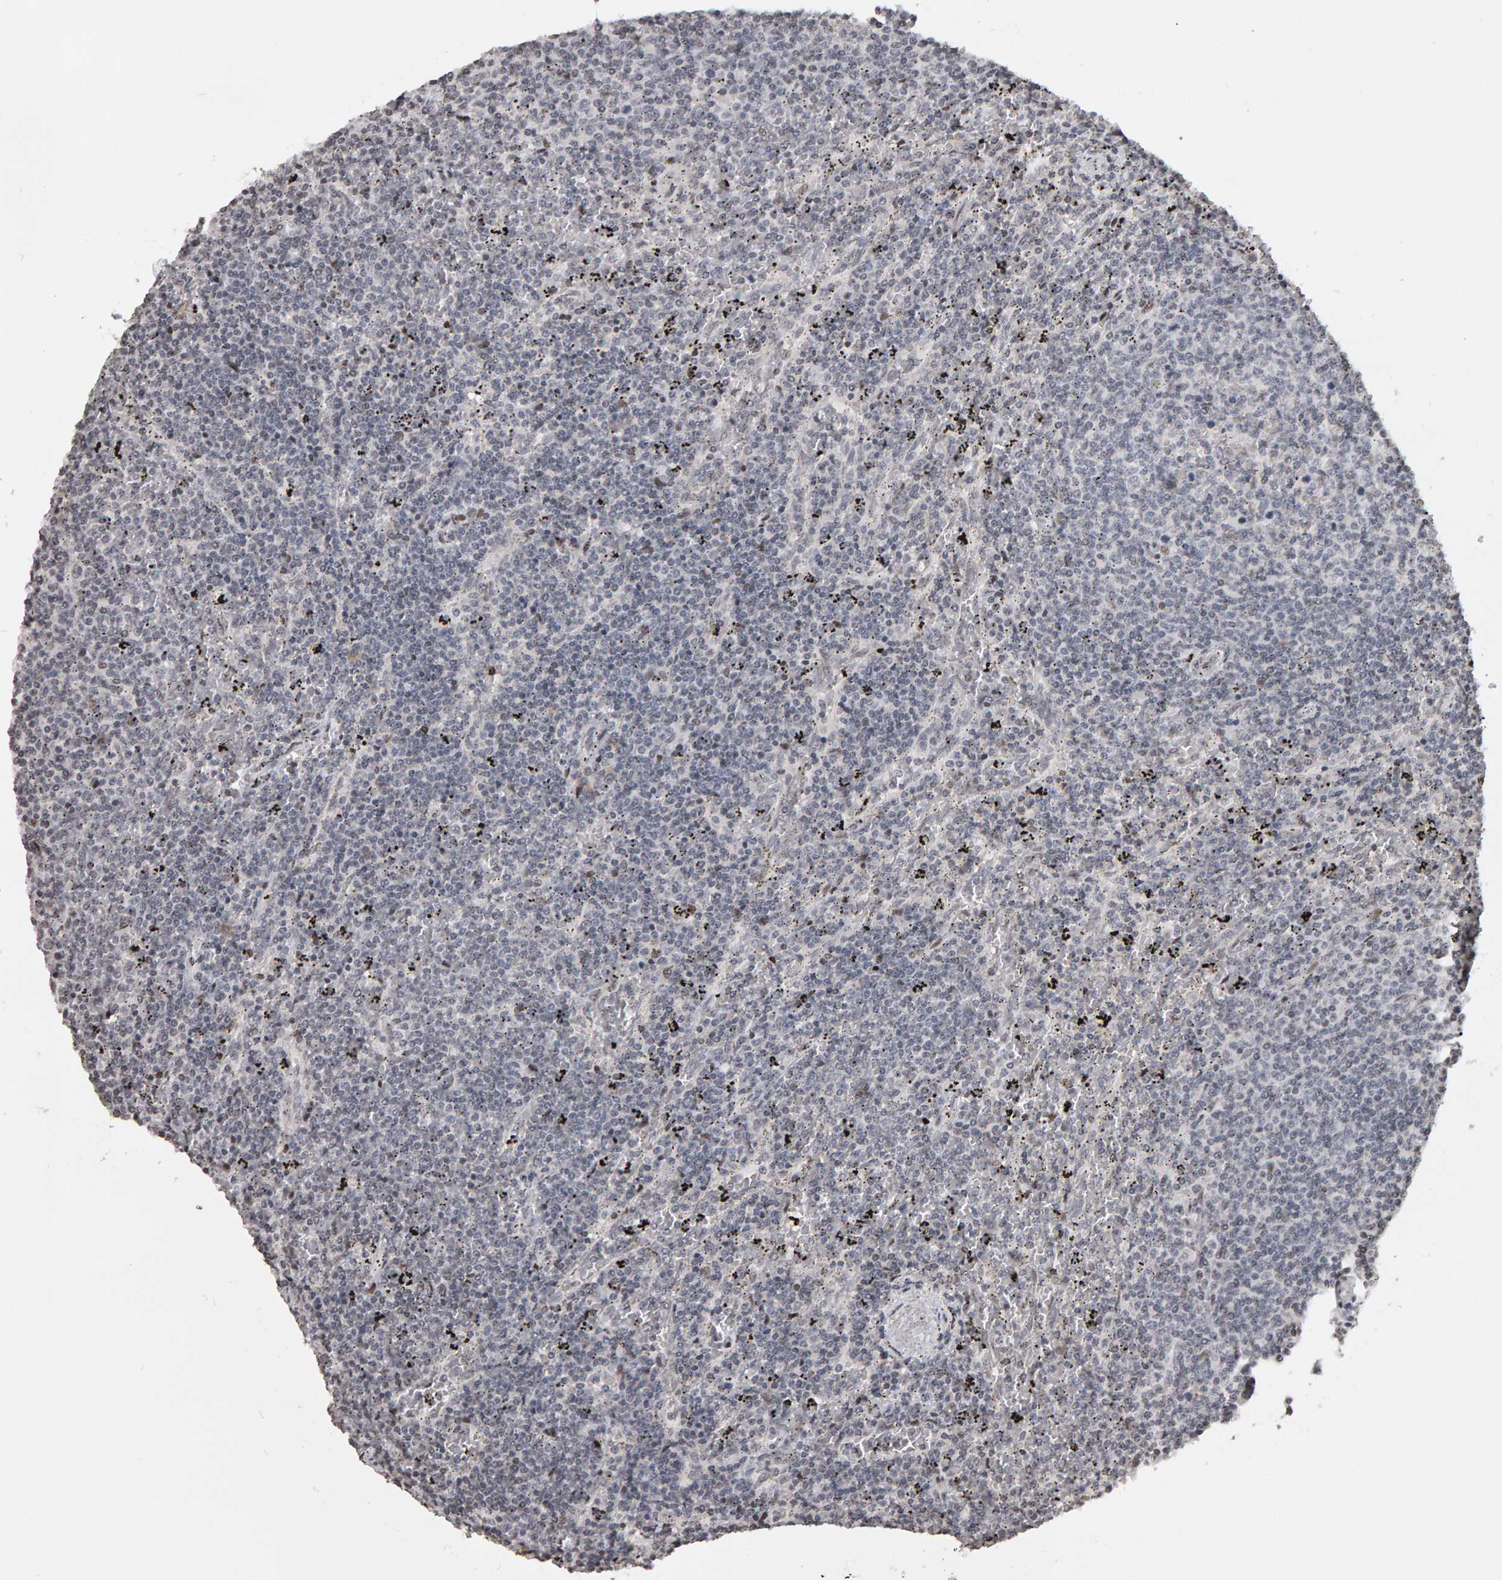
{"staining": {"intensity": "negative", "quantity": "none", "location": "none"}, "tissue": "lymphoma", "cell_type": "Tumor cells", "image_type": "cancer", "snomed": [{"axis": "morphology", "description": "Malignant lymphoma, non-Hodgkin's type, Low grade"}, {"axis": "topography", "description": "Spleen"}], "caption": "There is no significant positivity in tumor cells of lymphoma.", "gene": "TRAM1", "patient": {"sex": "female", "age": 50}}